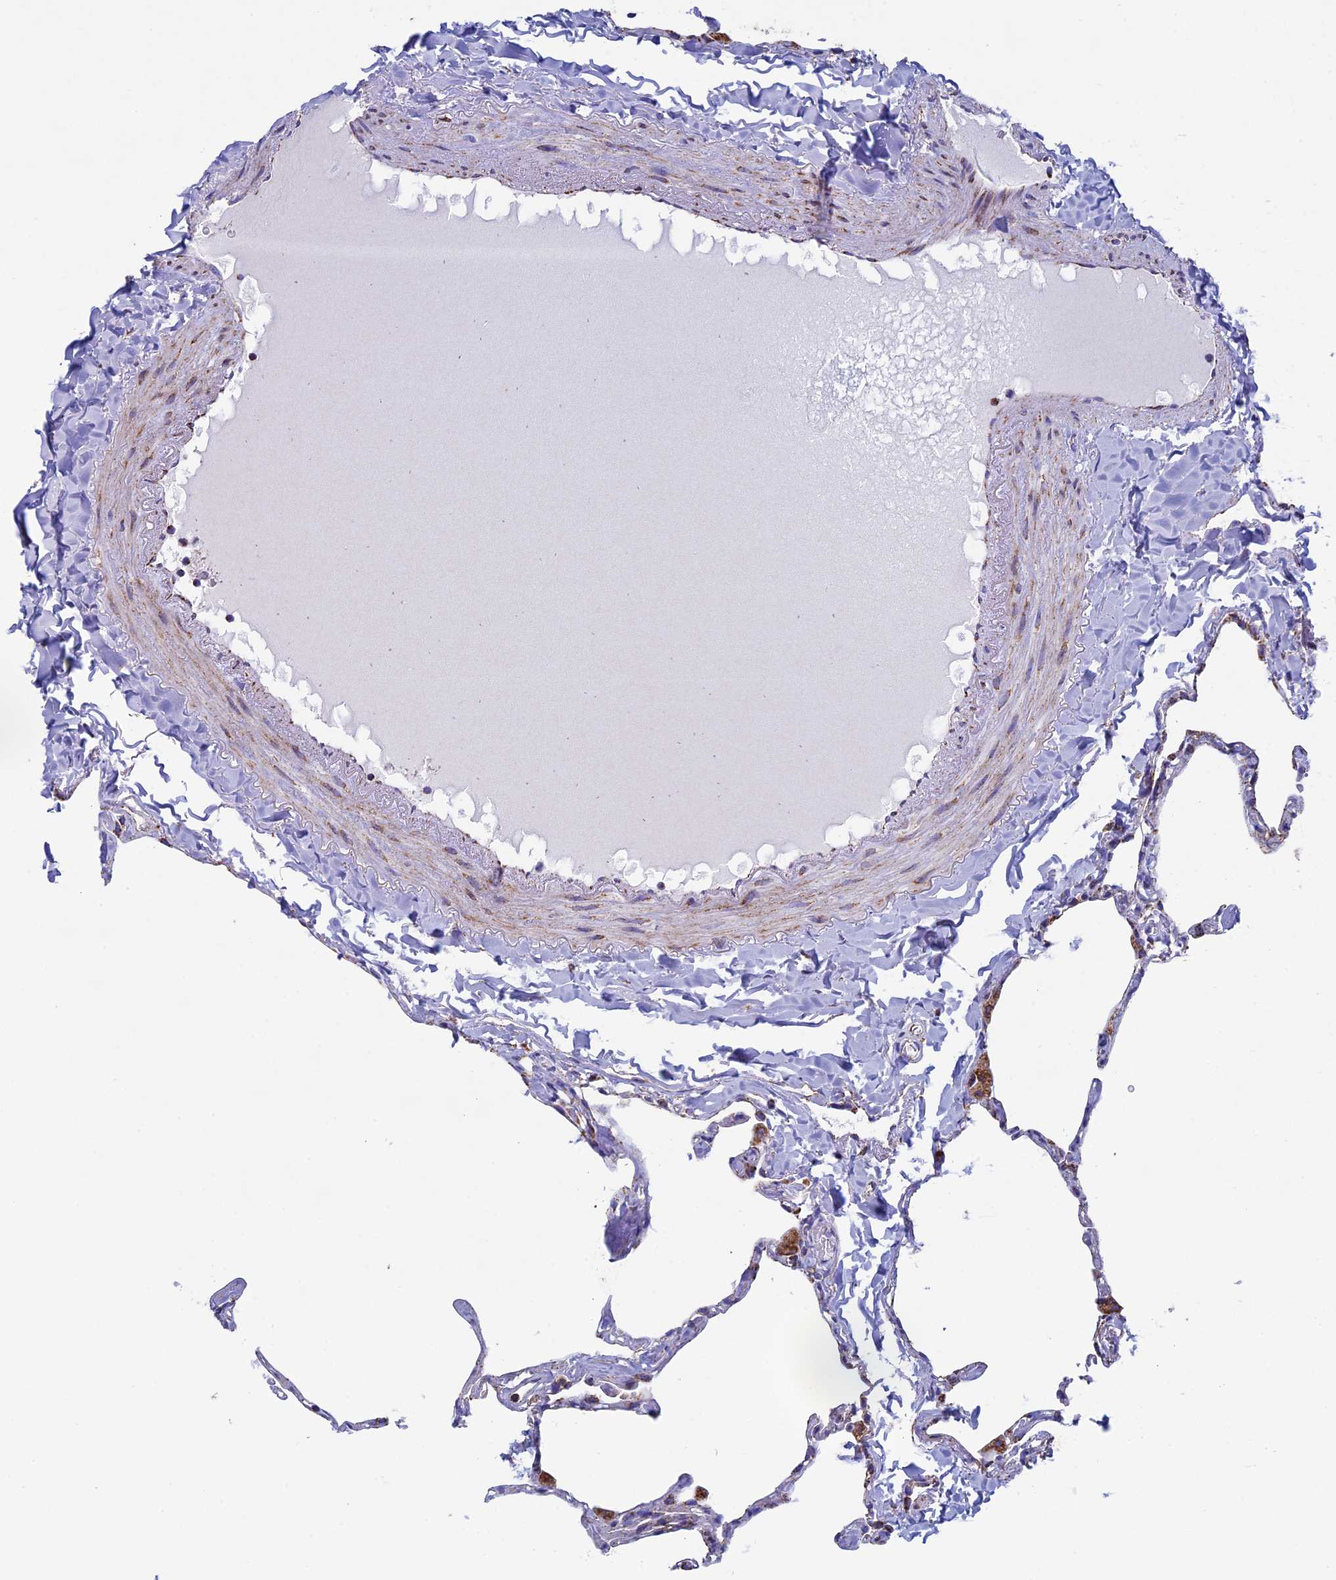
{"staining": {"intensity": "moderate", "quantity": "<25%", "location": "cytoplasmic/membranous"}, "tissue": "lung", "cell_type": "Alveolar cells", "image_type": "normal", "snomed": [{"axis": "morphology", "description": "Normal tissue, NOS"}, {"axis": "topography", "description": "Lung"}], "caption": "Protein staining by IHC shows moderate cytoplasmic/membranous expression in about <25% of alveolar cells in benign lung. The staining was performed using DAB, with brown indicating positive protein expression. Nuclei are stained blue with hematoxylin.", "gene": "UQCRFS1", "patient": {"sex": "male", "age": 65}}